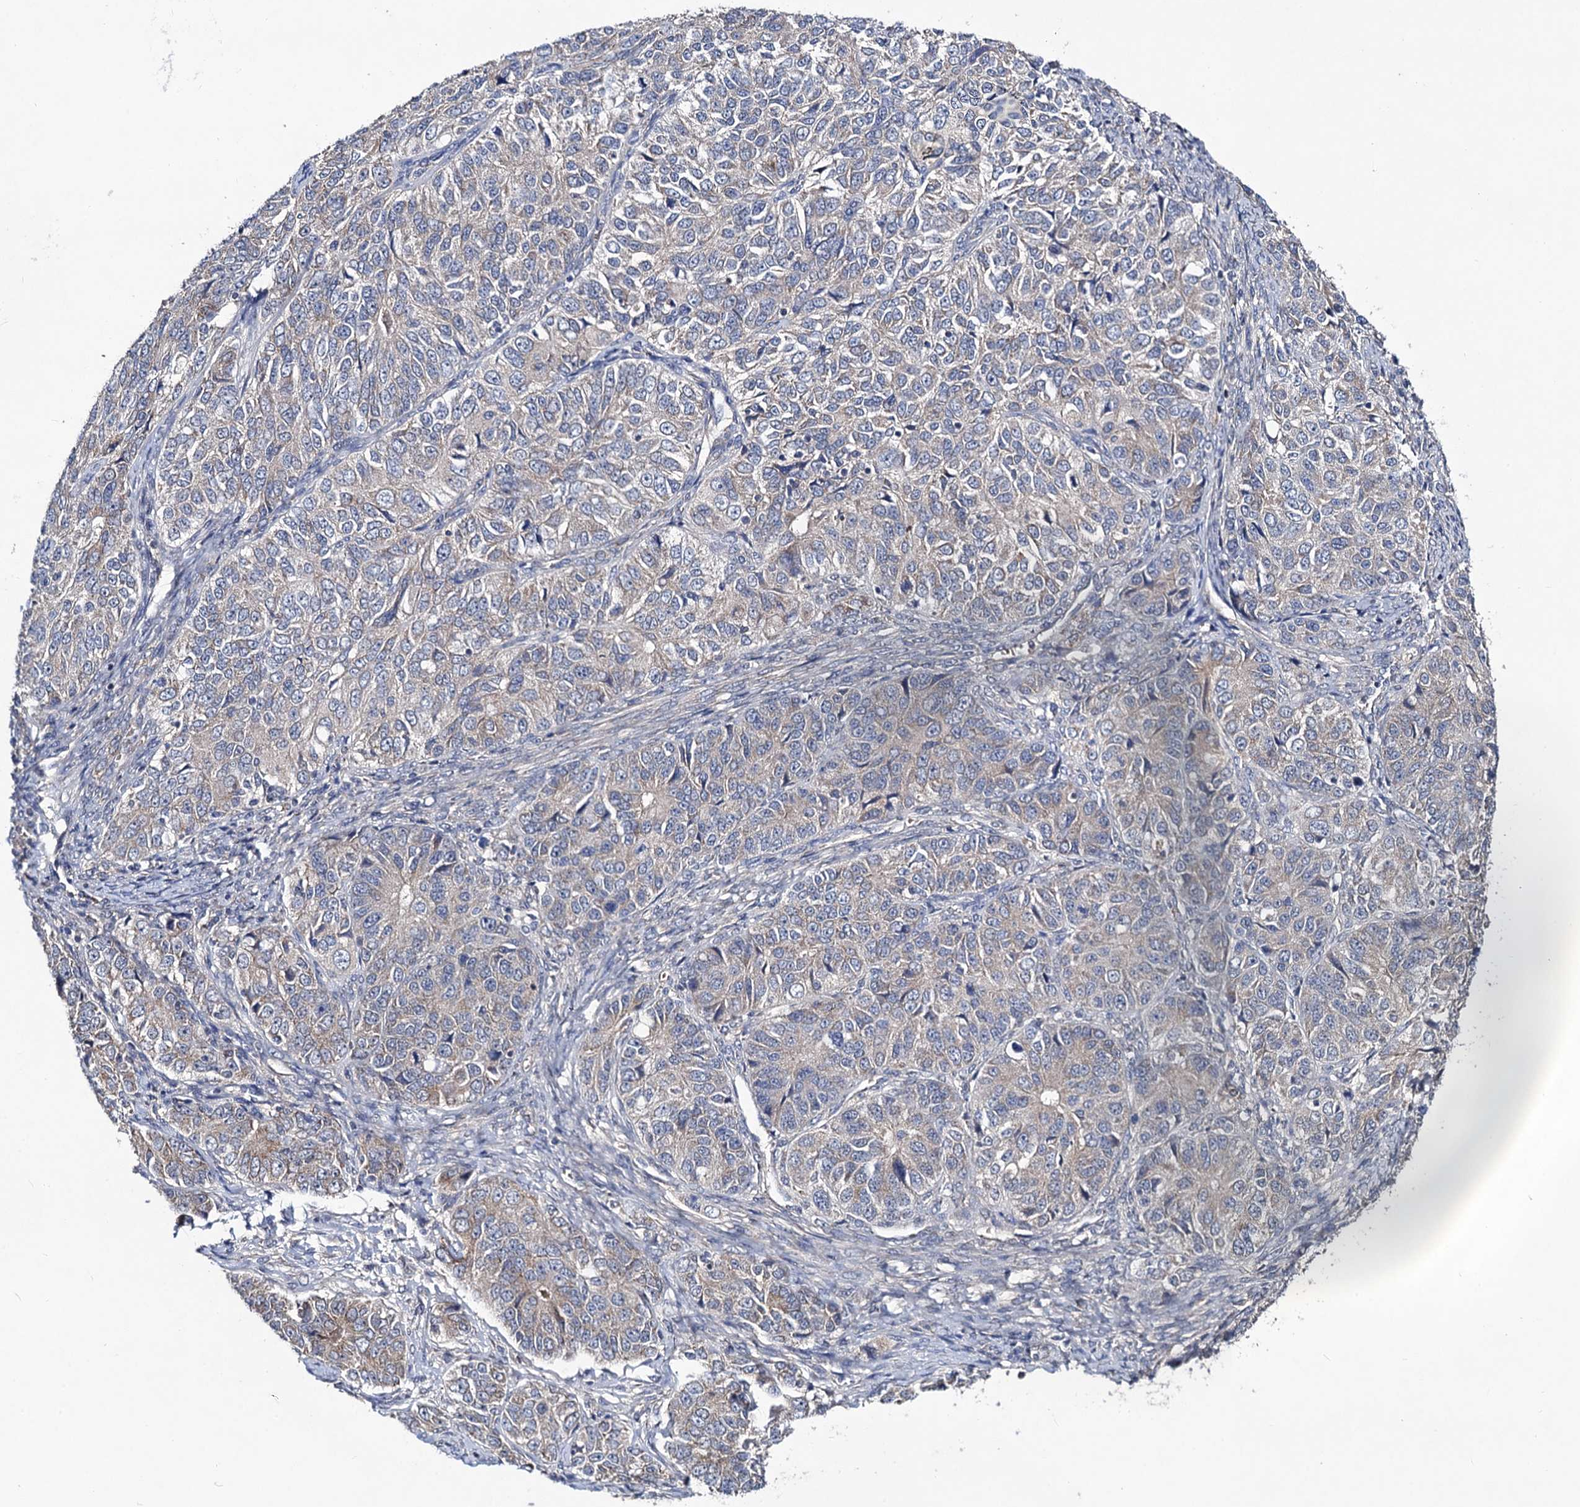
{"staining": {"intensity": "weak", "quantity": "<25%", "location": "cytoplasmic/membranous"}, "tissue": "ovarian cancer", "cell_type": "Tumor cells", "image_type": "cancer", "snomed": [{"axis": "morphology", "description": "Carcinoma, endometroid"}, {"axis": "topography", "description": "Ovary"}], "caption": "High power microscopy photomicrograph of an immunohistochemistry image of ovarian cancer, revealing no significant expression in tumor cells.", "gene": "VPS37D", "patient": {"sex": "female", "age": 51}}